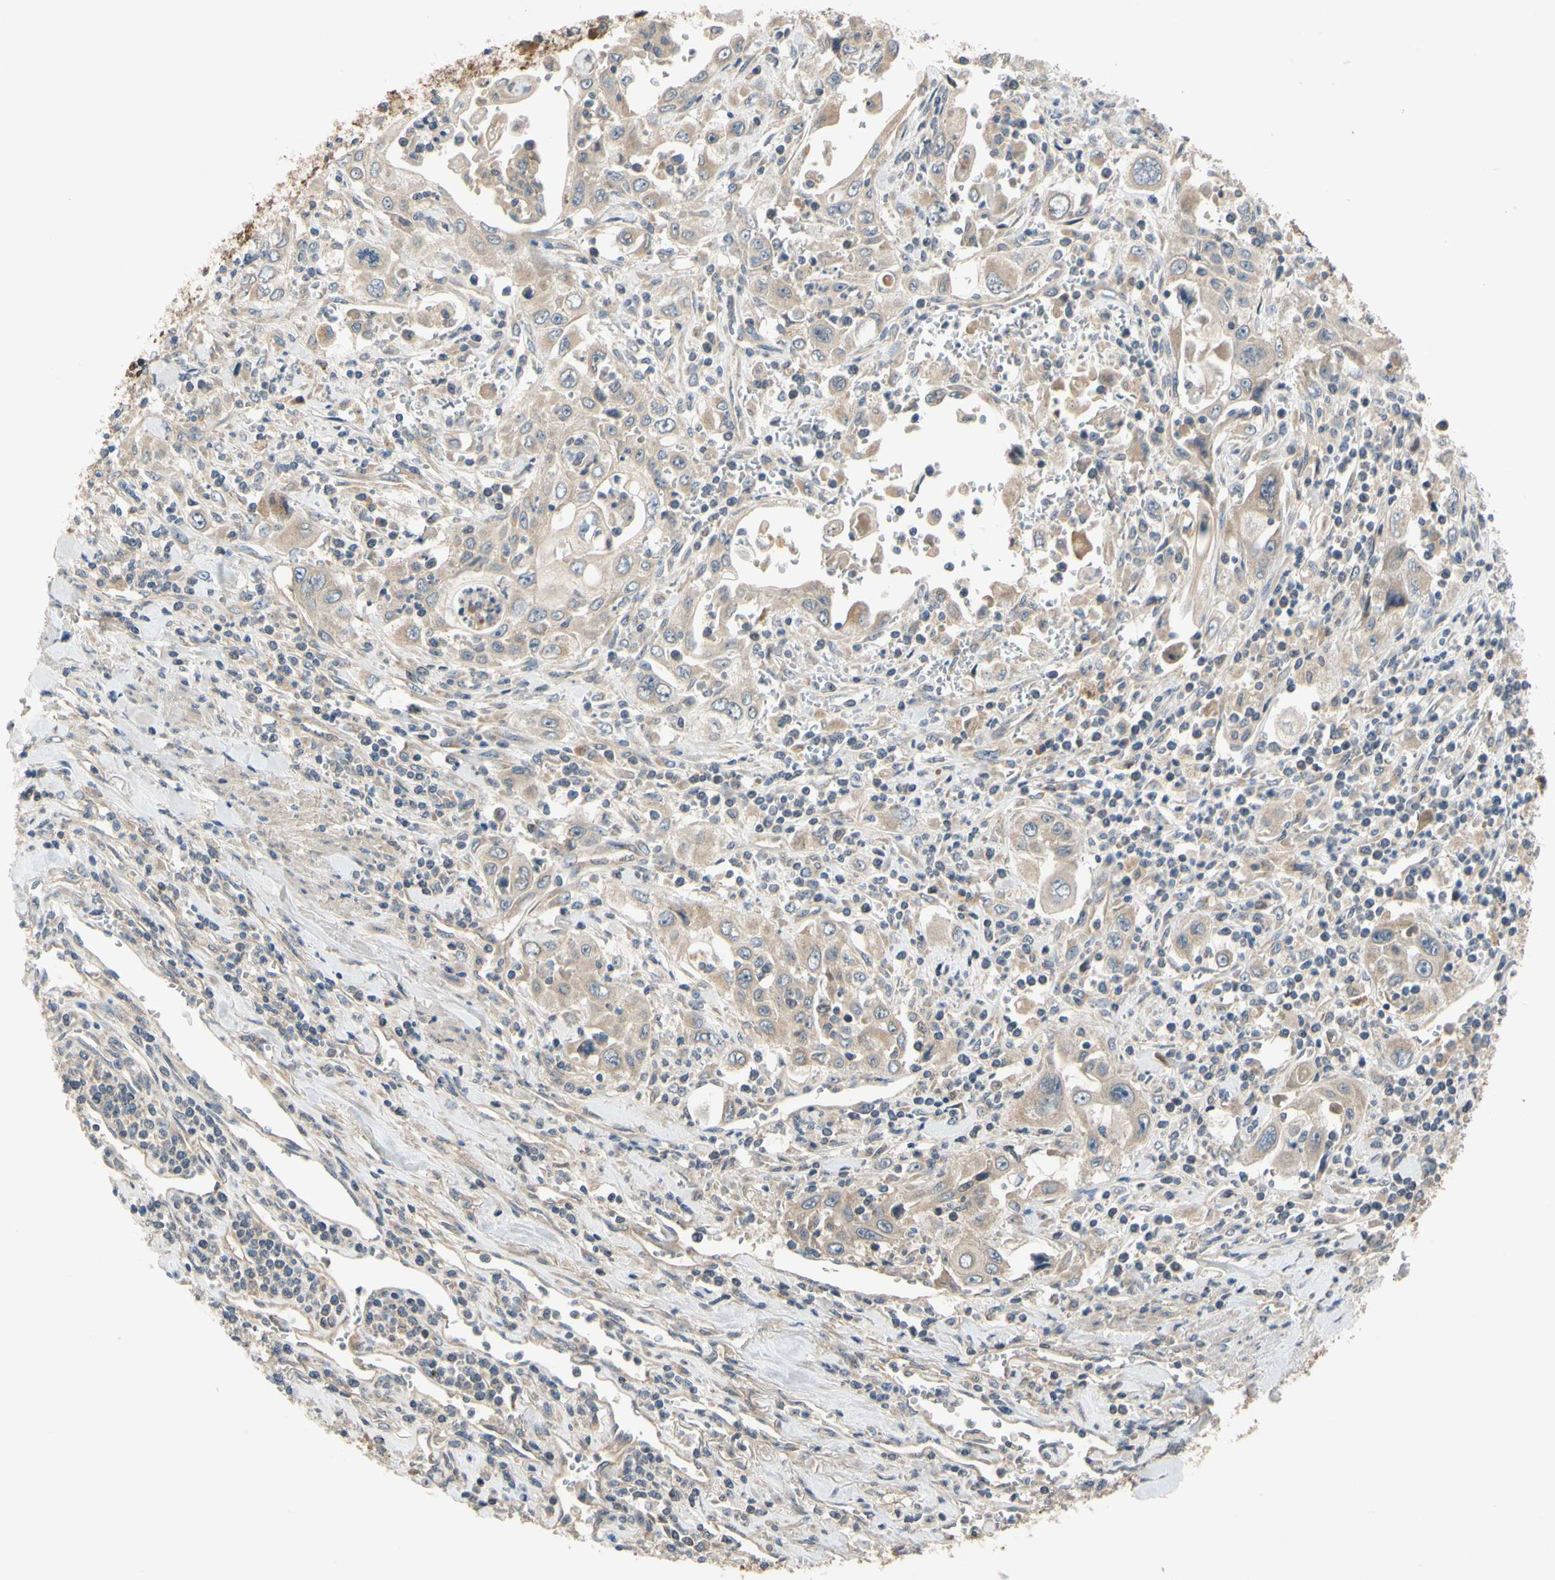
{"staining": {"intensity": "moderate", "quantity": ">75%", "location": "cytoplasmic/membranous"}, "tissue": "pancreatic cancer", "cell_type": "Tumor cells", "image_type": "cancer", "snomed": [{"axis": "morphology", "description": "Adenocarcinoma, NOS"}, {"axis": "topography", "description": "Pancreas"}], "caption": "Approximately >75% of tumor cells in human pancreatic cancer display moderate cytoplasmic/membranous protein positivity as visualized by brown immunohistochemical staining.", "gene": "MBTPS2", "patient": {"sex": "male", "age": 70}}